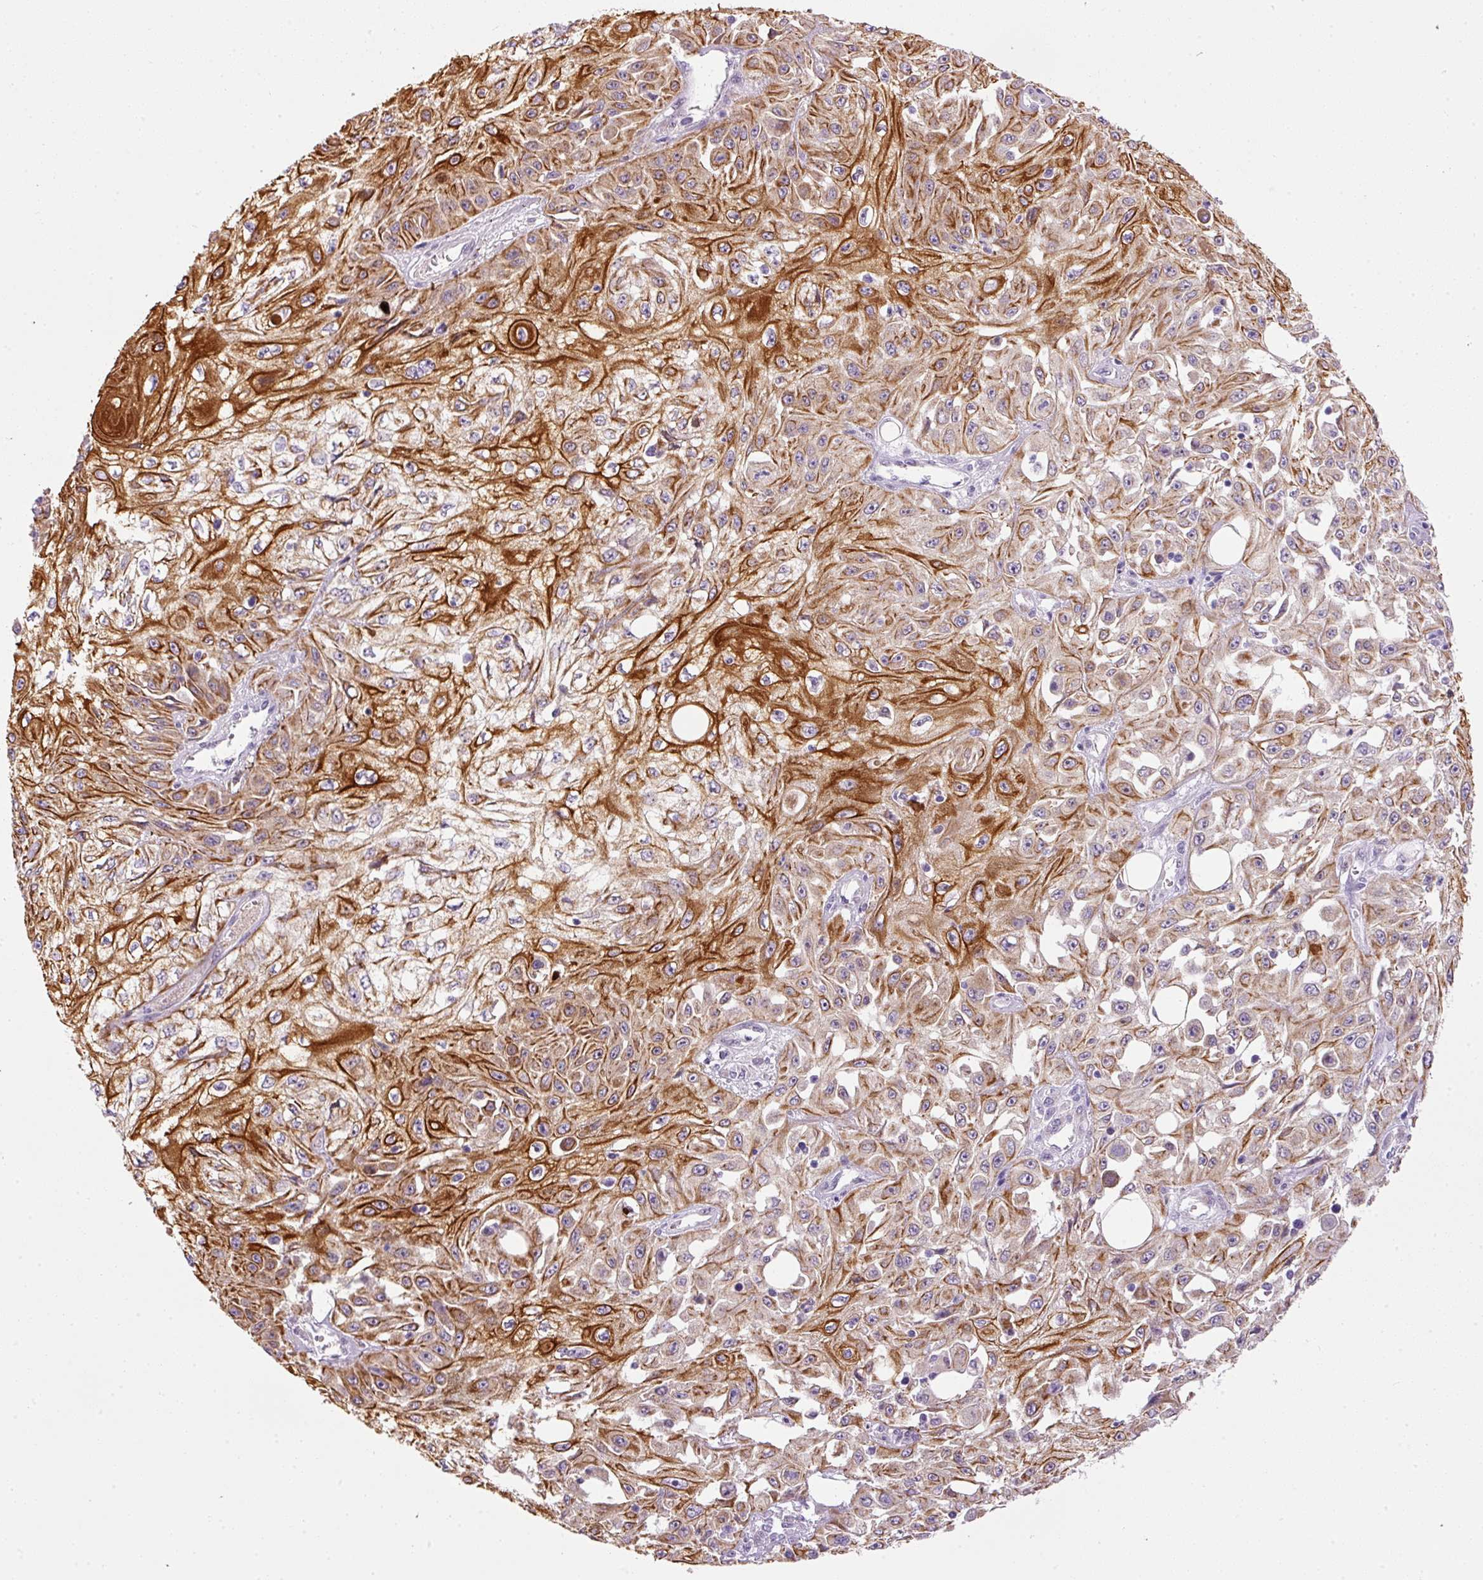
{"staining": {"intensity": "strong", "quantity": "25%-75%", "location": "cytoplasmic/membranous"}, "tissue": "skin cancer", "cell_type": "Tumor cells", "image_type": "cancer", "snomed": [{"axis": "morphology", "description": "Squamous cell carcinoma, NOS"}, {"axis": "morphology", "description": "Squamous cell carcinoma, metastatic, NOS"}, {"axis": "topography", "description": "Skin"}, {"axis": "topography", "description": "Lymph node"}], "caption": "Brown immunohistochemical staining in human skin metastatic squamous cell carcinoma reveals strong cytoplasmic/membranous positivity in about 25%-75% of tumor cells.", "gene": "SRC", "patient": {"sex": "male", "age": 75}}